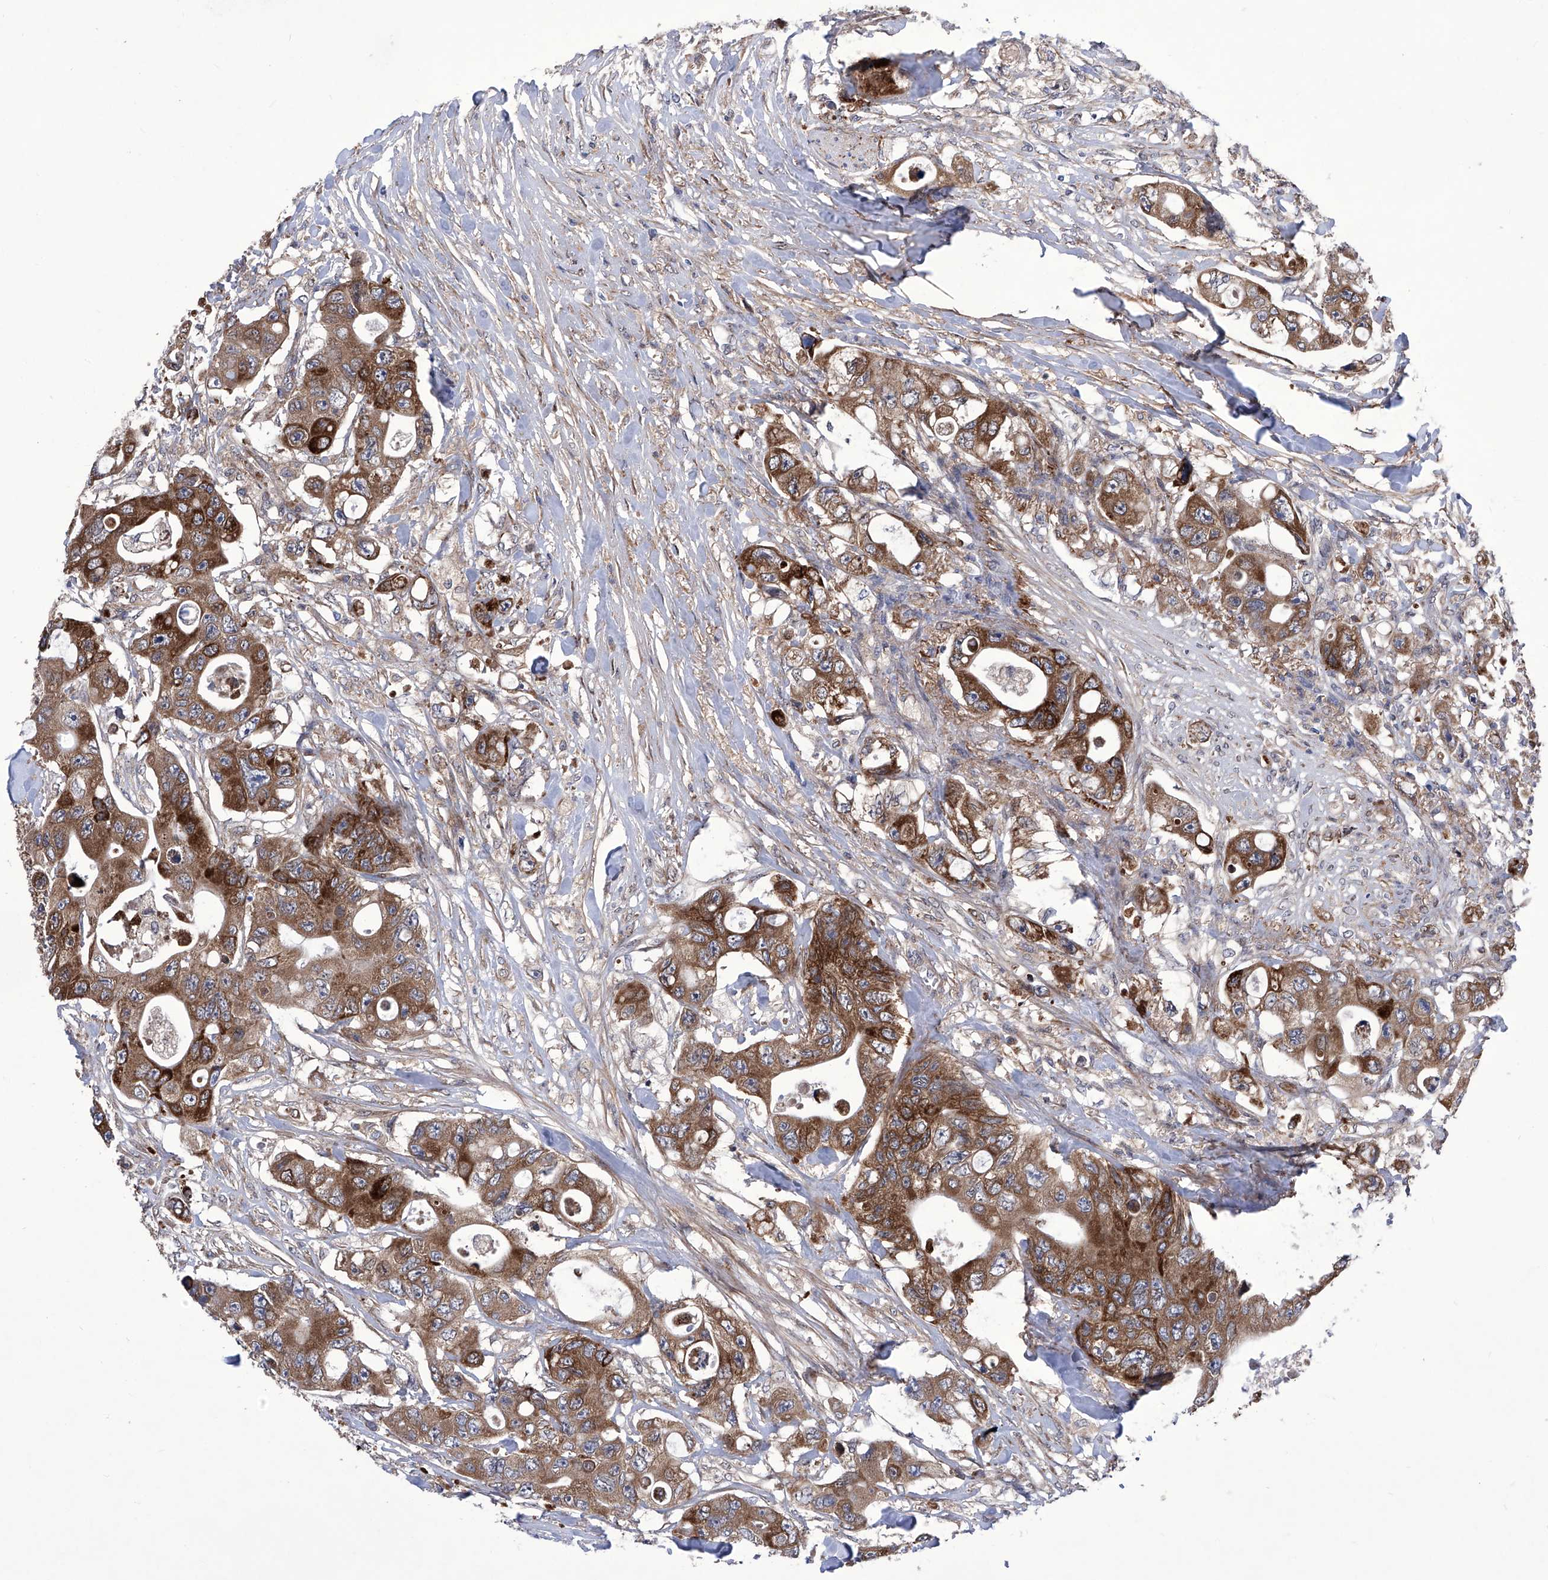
{"staining": {"intensity": "strong", "quantity": ">75%", "location": "cytoplasmic/membranous"}, "tissue": "colorectal cancer", "cell_type": "Tumor cells", "image_type": "cancer", "snomed": [{"axis": "morphology", "description": "Adenocarcinoma, NOS"}, {"axis": "topography", "description": "Colon"}], "caption": "This is a histology image of immunohistochemistry (IHC) staining of colorectal adenocarcinoma, which shows strong positivity in the cytoplasmic/membranous of tumor cells.", "gene": "KTI12", "patient": {"sex": "female", "age": 46}}